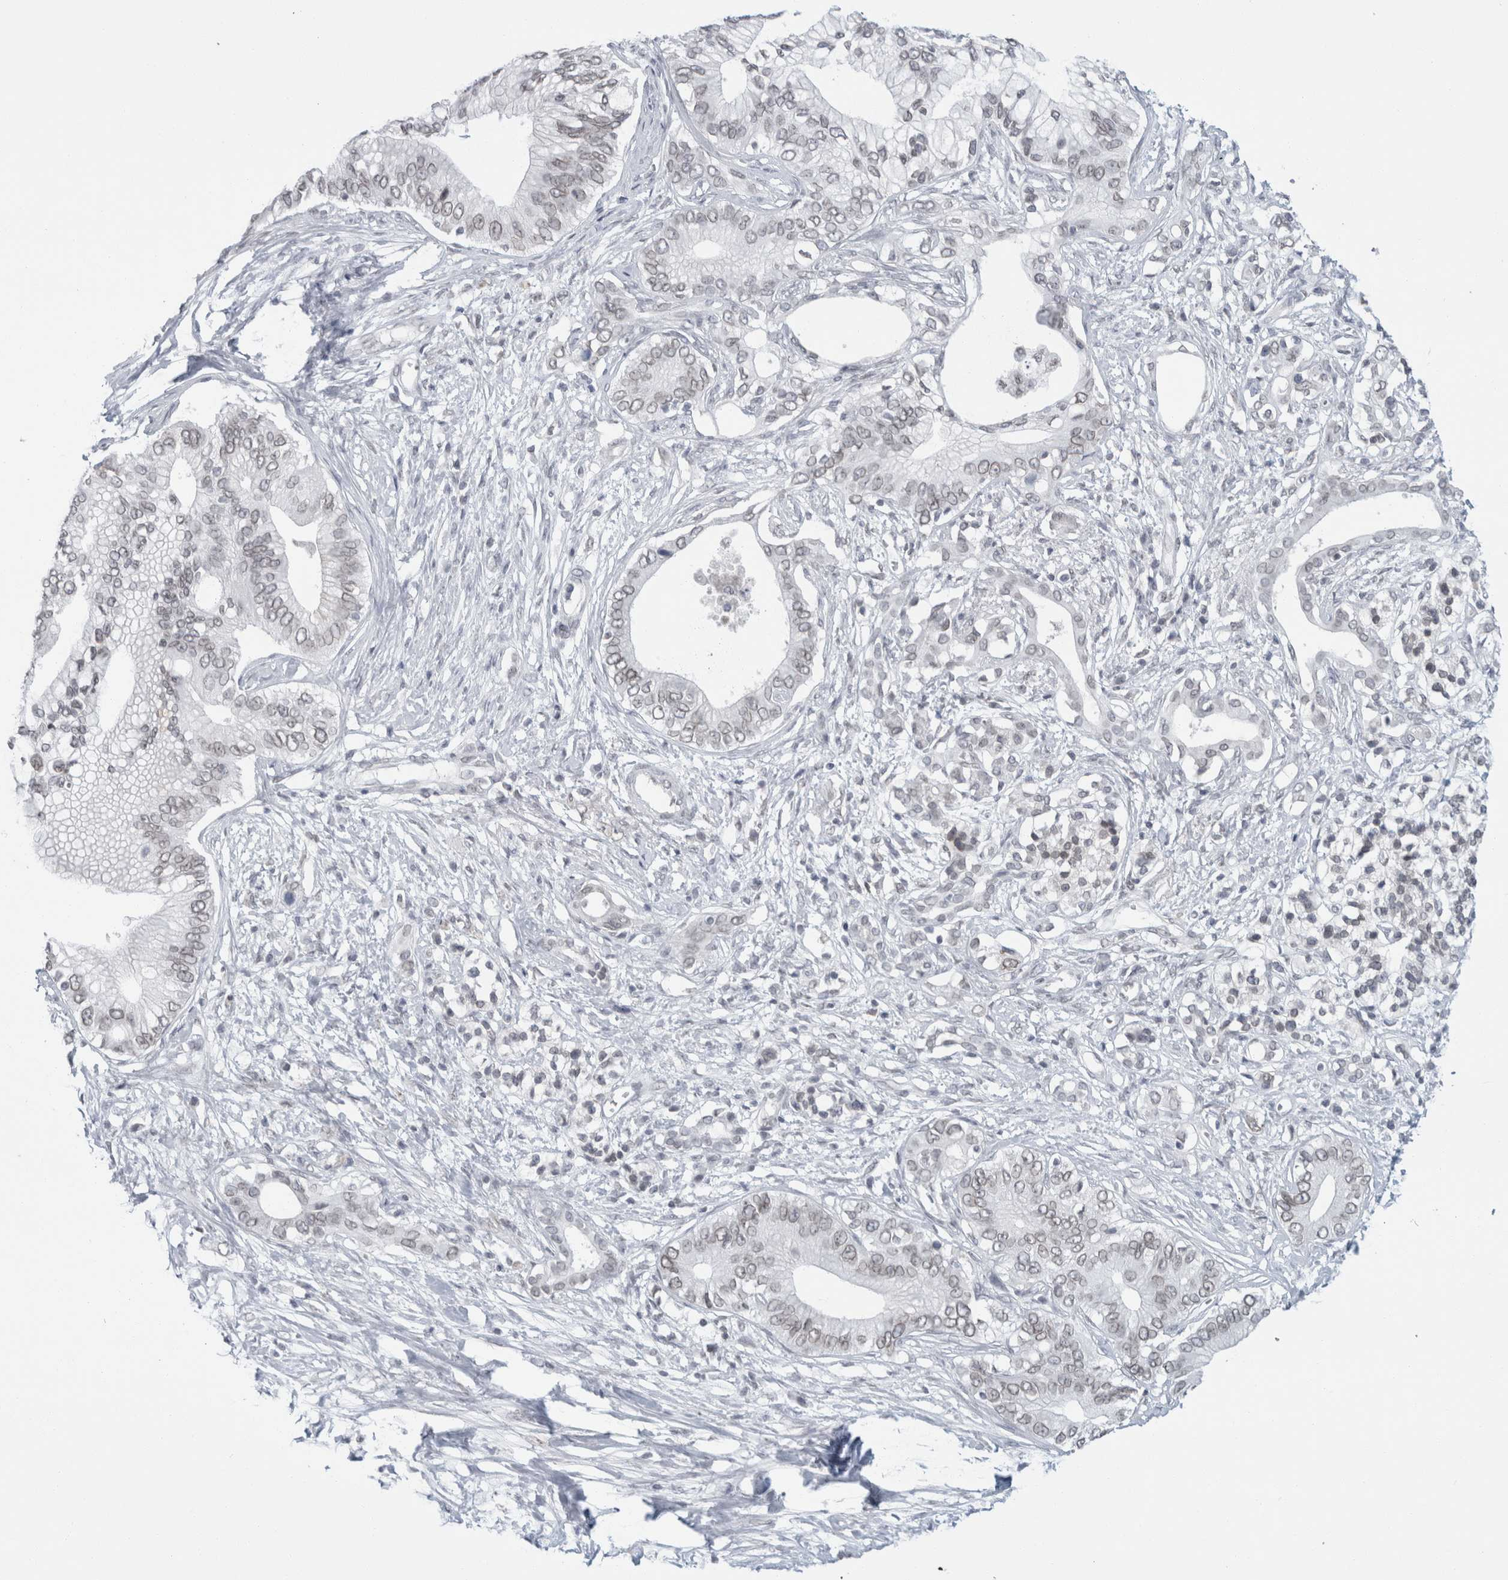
{"staining": {"intensity": "weak", "quantity": "<25%", "location": "cytoplasmic/membranous,nuclear"}, "tissue": "pancreatic cancer", "cell_type": "Tumor cells", "image_type": "cancer", "snomed": [{"axis": "morphology", "description": "Normal tissue, NOS"}, {"axis": "morphology", "description": "Adenocarcinoma, NOS"}, {"axis": "topography", "description": "Pancreas"}, {"axis": "topography", "description": "Peripheral nerve tissue"}], "caption": "Immunohistochemistry of adenocarcinoma (pancreatic) displays no expression in tumor cells.", "gene": "ZNF770", "patient": {"sex": "male", "age": 59}}